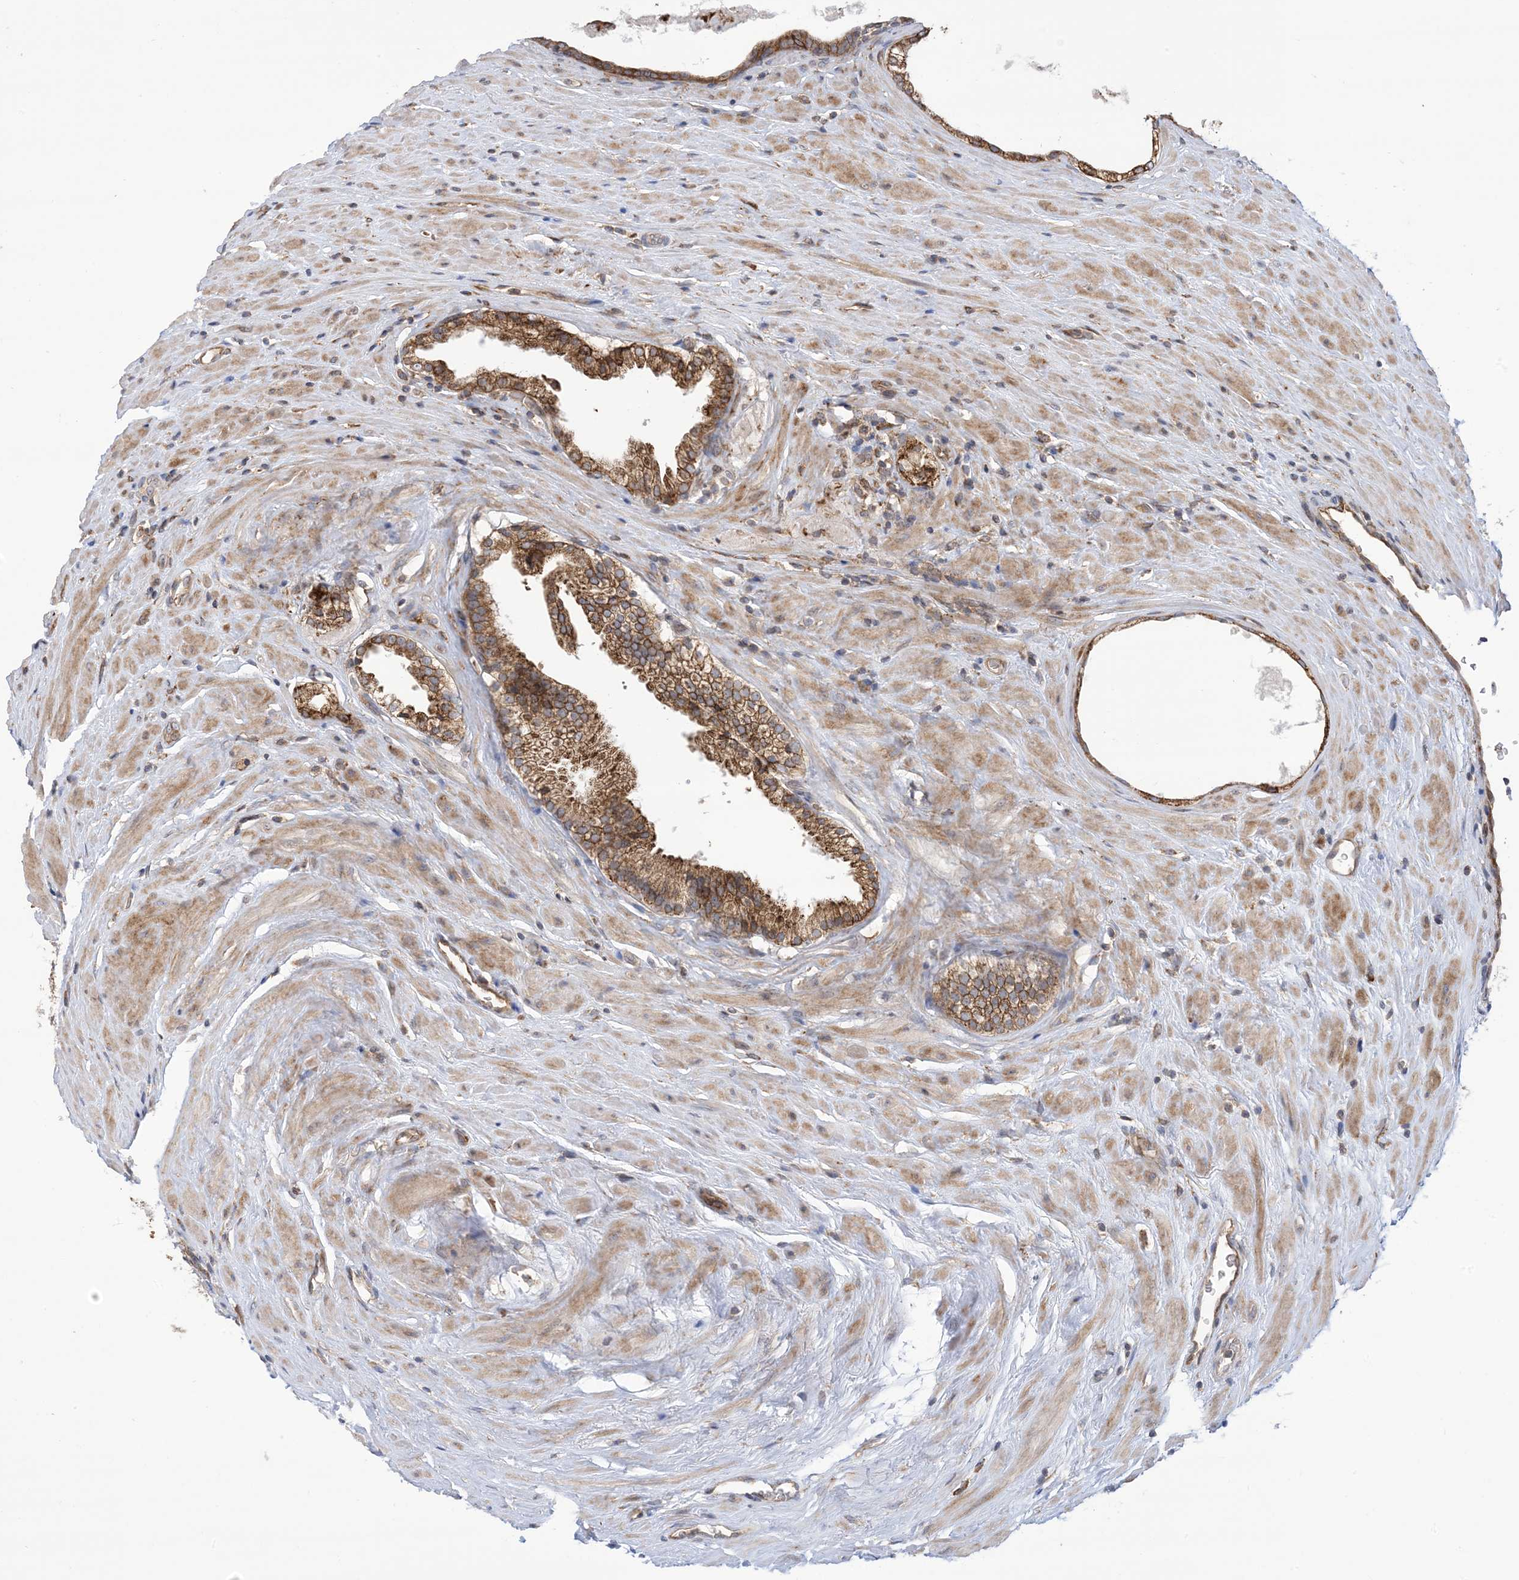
{"staining": {"intensity": "moderate", "quantity": ">75%", "location": "cytoplasmic/membranous"}, "tissue": "prostate cancer", "cell_type": "Tumor cells", "image_type": "cancer", "snomed": [{"axis": "morphology", "description": "Adenocarcinoma, High grade"}, {"axis": "topography", "description": "Prostate"}], "caption": "Immunohistochemistry photomicrograph of prostate cancer (adenocarcinoma (high-grade)) stained for a protein (brown), which demonstrates medium levels of moderate cytoplasmic/membranous expression in about >75% of tumor cells.", "gene": "CLEC16A", "patient": {"sex": "male", "age": 73}}